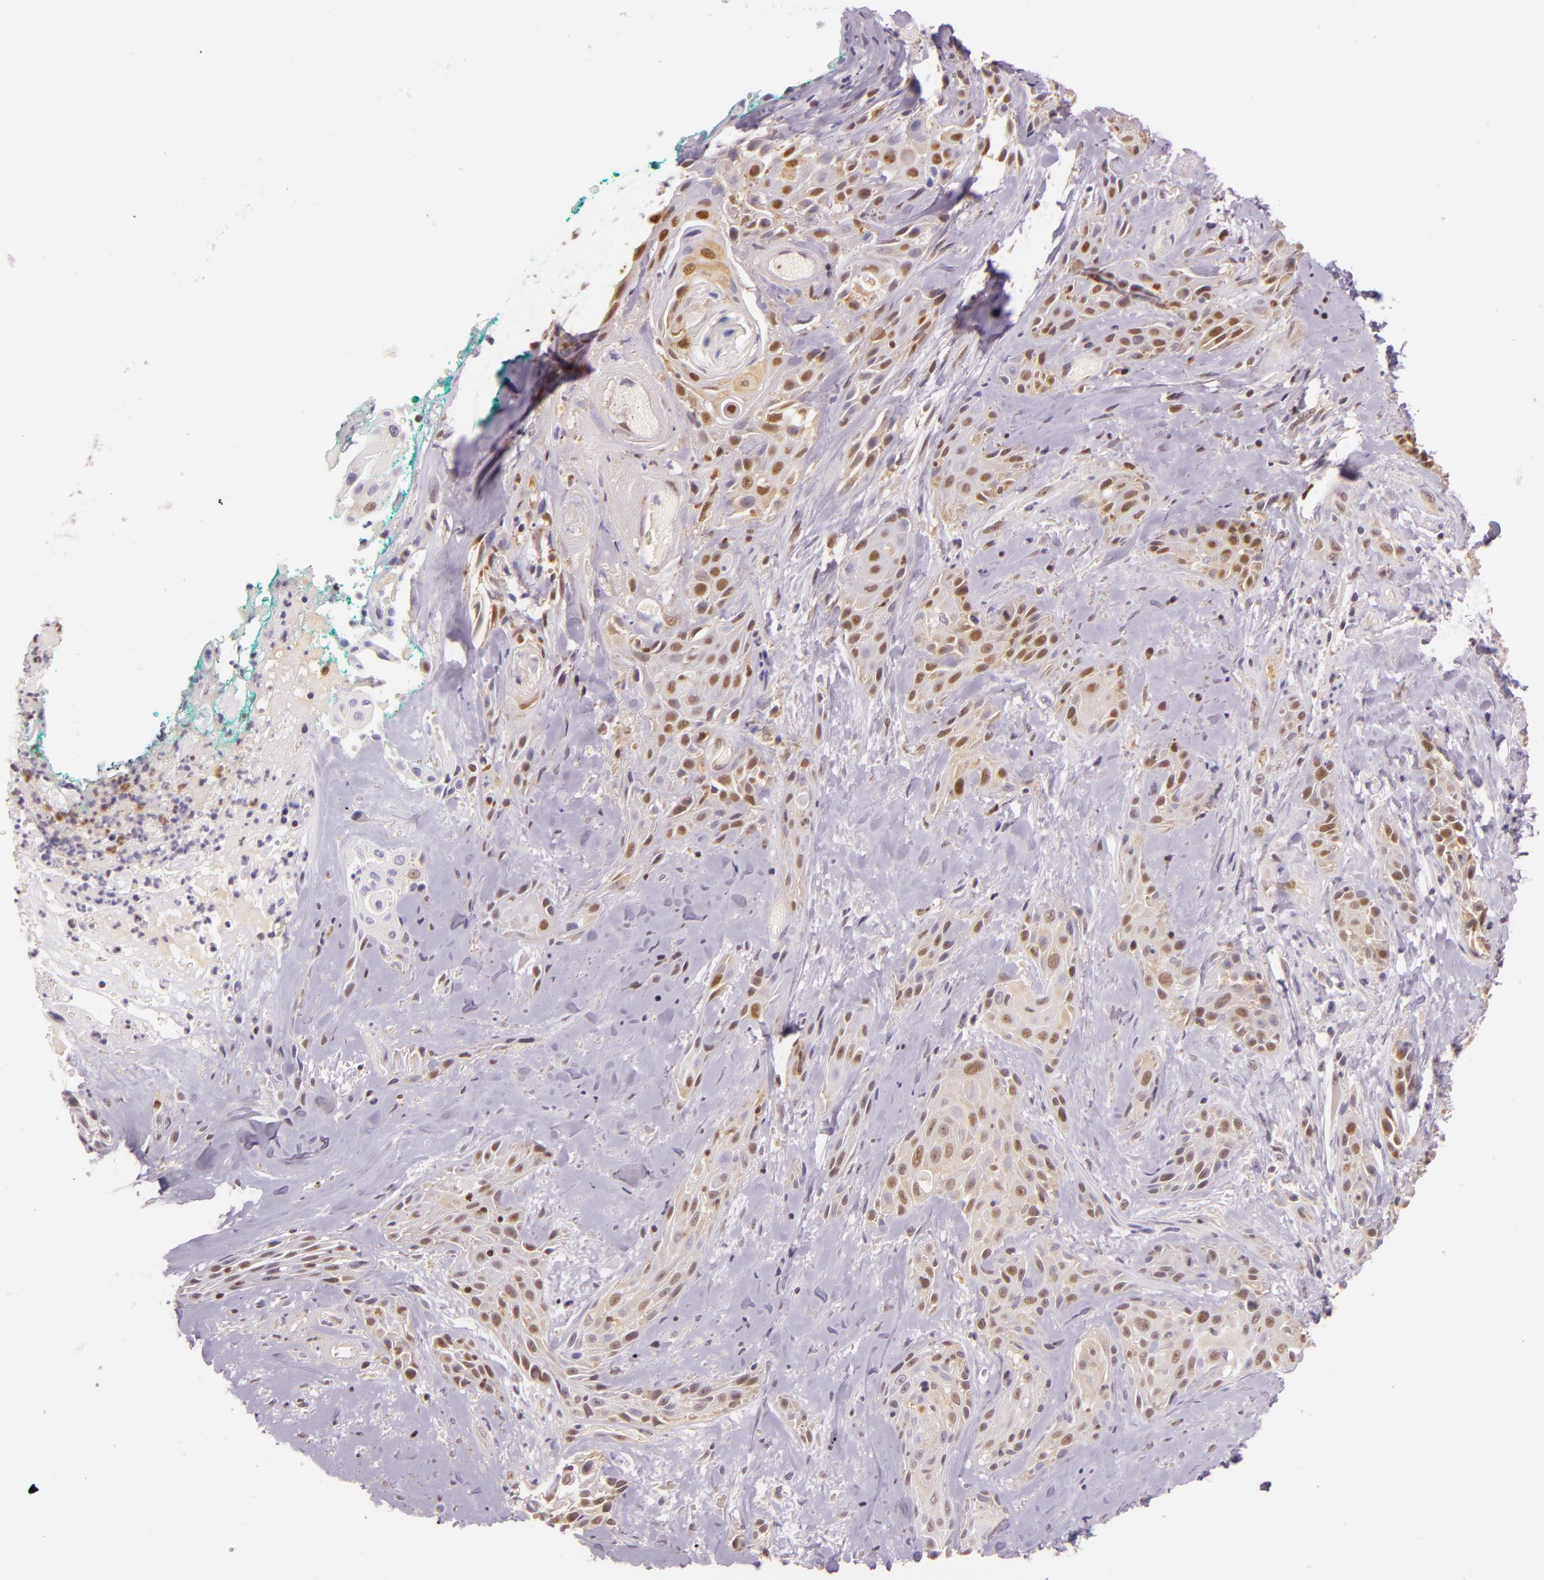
{"staining": {"intensity": "moderate", "quantity": "25%-75%", "location": "nuclear"}, "tissue": "skin cancer", "cell_type": "Tumor cells", "image_type": "cancer", "snomed": [{"axis": "morphology", "description": "Squamous cell carcinoma, NOS"}, {"axis": "topography", "description": "Skin"}, {"axis": "topography", "description": "Anal"}], "caption": "A high-resolution image shows IHC staining of skin cancer (squamous cell carcinoma), which exhibits moderate nuclear expression in about 25%-75% of tumor cells. Using DAB (3,3'-diaminobenzidine) (brown) and hematoxylin (blue) stains, captured at high magnification using brightfield microscopy.", "gene": "HSPA8", "patient": {"sex": "male", "age": 64}}